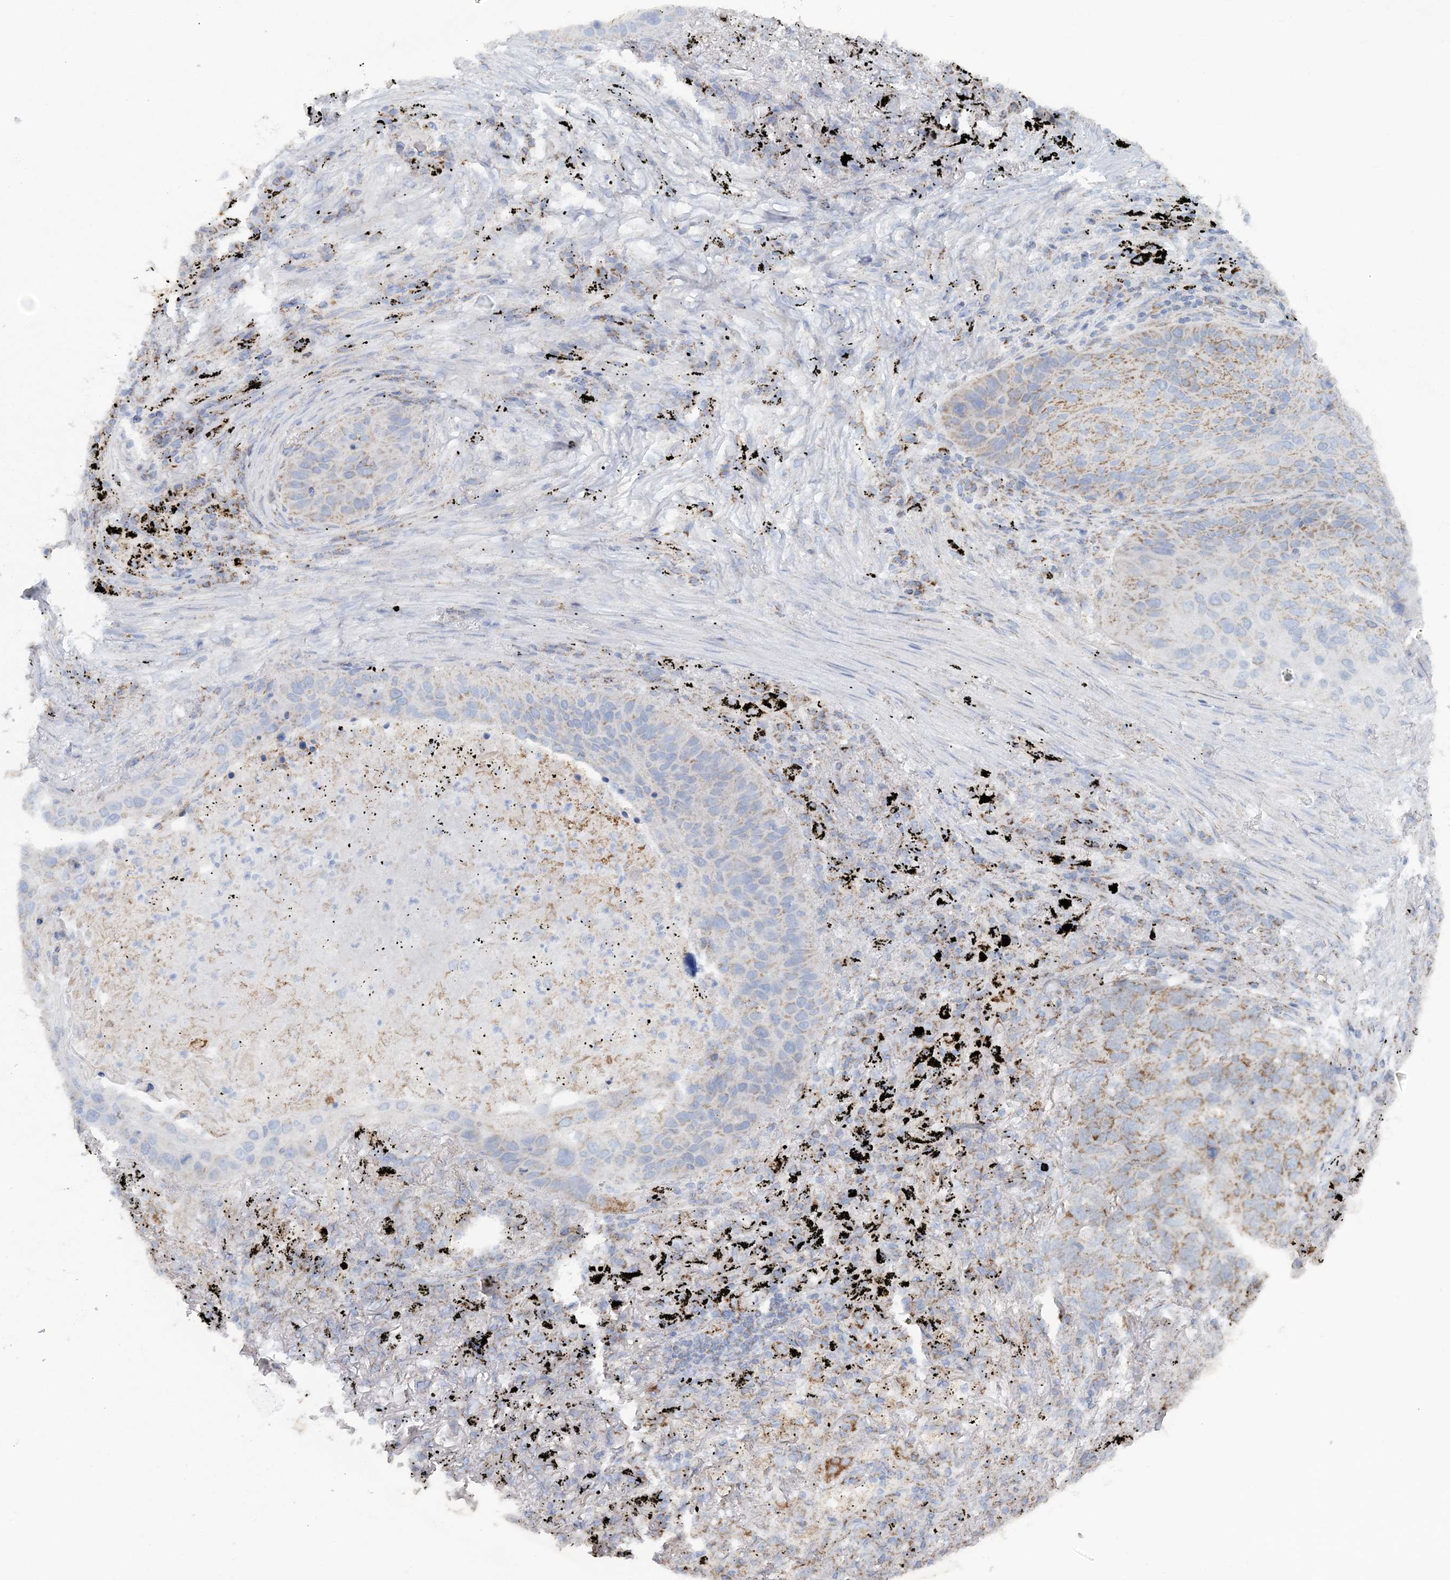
{"staining": {"intensity": "weak", "quantity": "25%-75%", "location": "cytoplasmic/membranous"}, "tissue": "lung cancer", "cell_type": "Tumor cells", "image_type": "cancer", "snomed": [{"axis": "morphology", "description": "Squamous cell carcinoma, NOS"}, {"axis": "topography", "description": "Lung"}], "caption": "The histopathology image demonstrates staining of lung squamous cell carcinoma, revealing weak cytoplasmic/membranous protein positivity (brown color) within tumor cells. The protein of interest is shown in brown color, while the nuclei are stained blue.", "gene": "PCCB", "patient": {"sex": "female", "age": 63}}